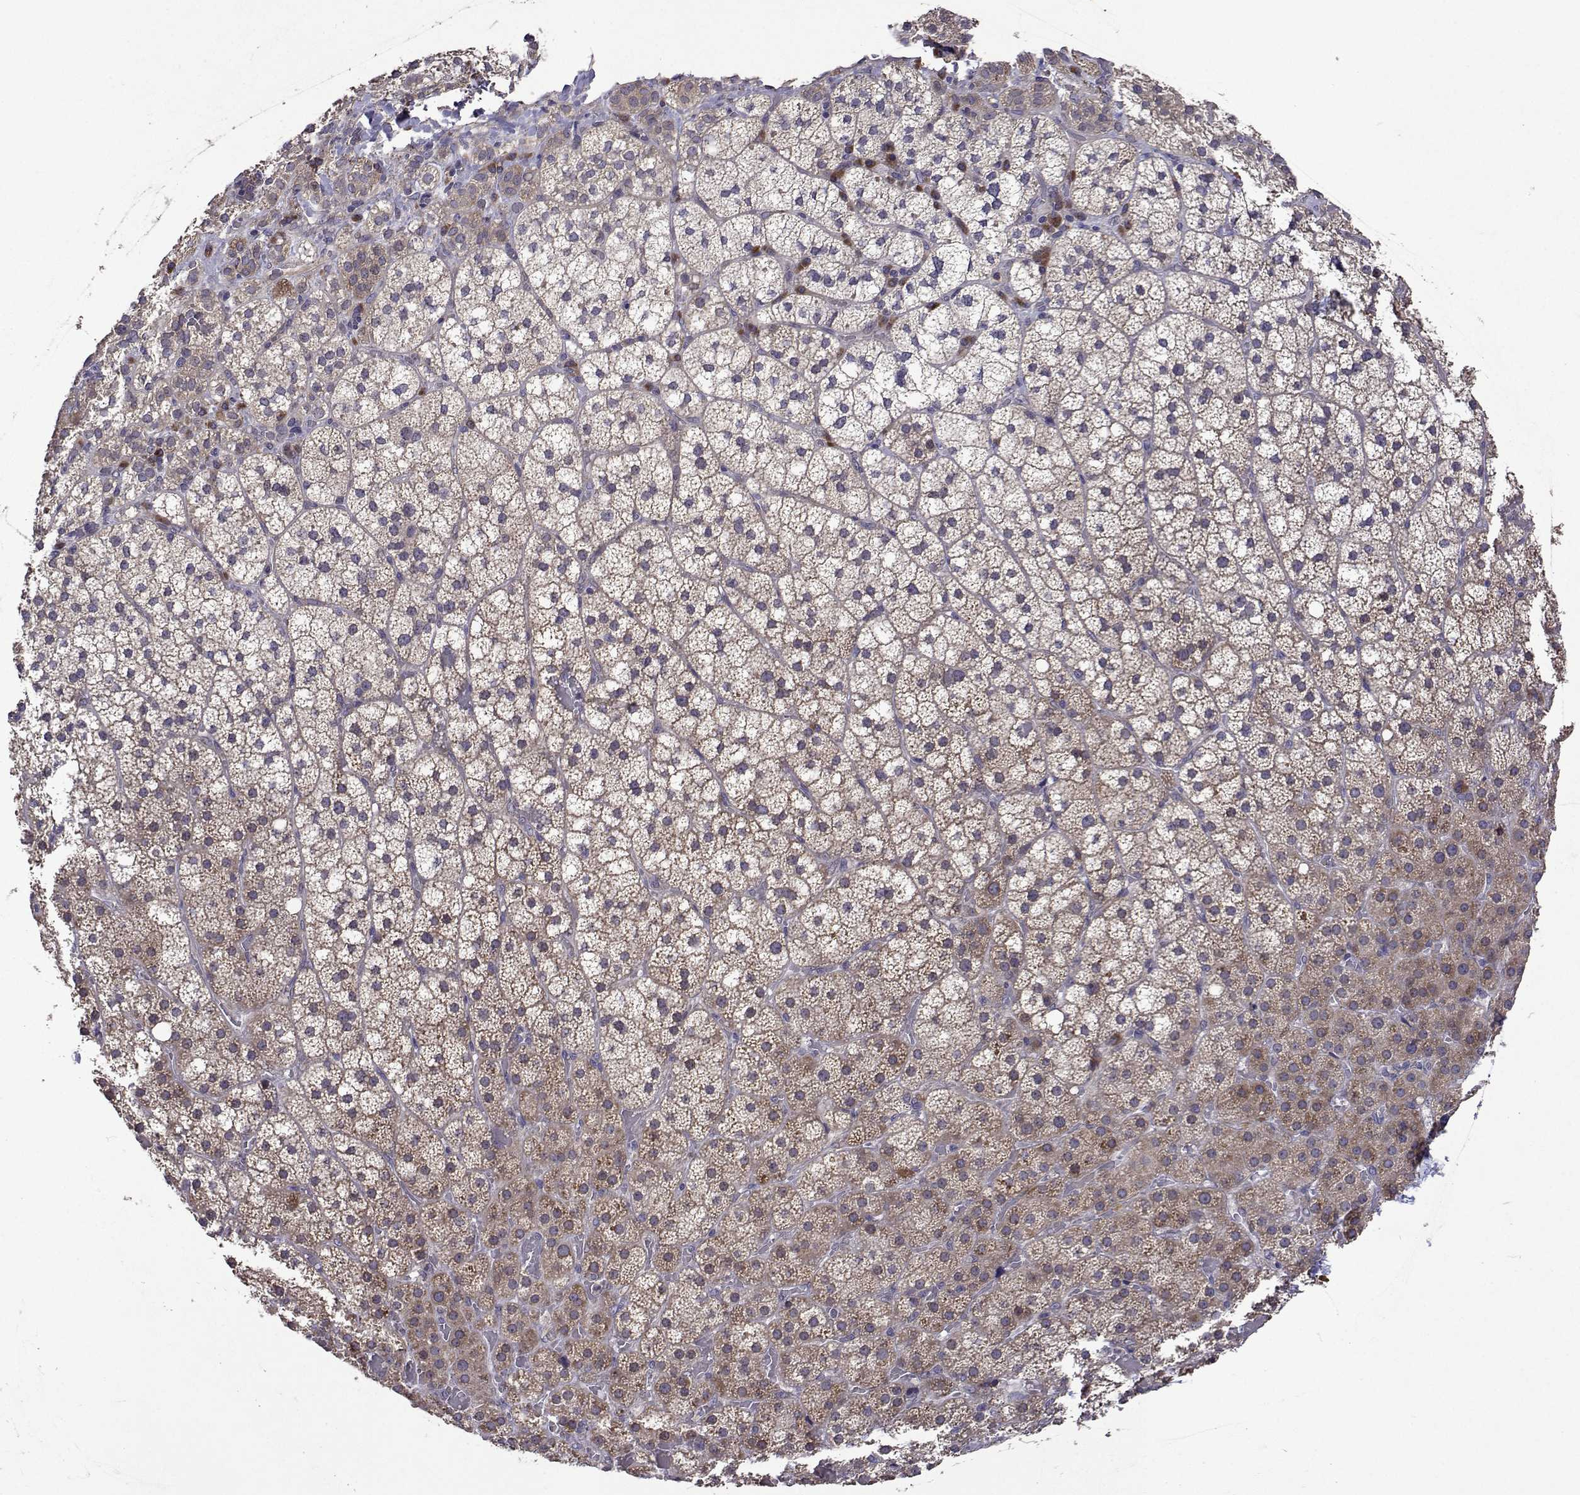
{"staining": {"intensity": "weak", "quantity": "25%-75%", "location": "cytoplasmic/membranous"}, "tissue": "adrenal gland", "cell_type": "Glandular cells", "image_type": "normal", "snomed": [{"axis": "morphology", "description": "Normal tissue, NOS"}, {"axis": "topography", "description": "Adrenal gland"}], "caption": "High-magnification brightfield microscopy of benign adrenal gland stained with DAB (brown) and counterstained with hematoxylin (blue). glandular cells exhibit weak cytoplasmic/membranous staining is seen in about25%-75% of cells.", "gene": "TARBP2", "patient": {"sex": "male", "age": 53}}